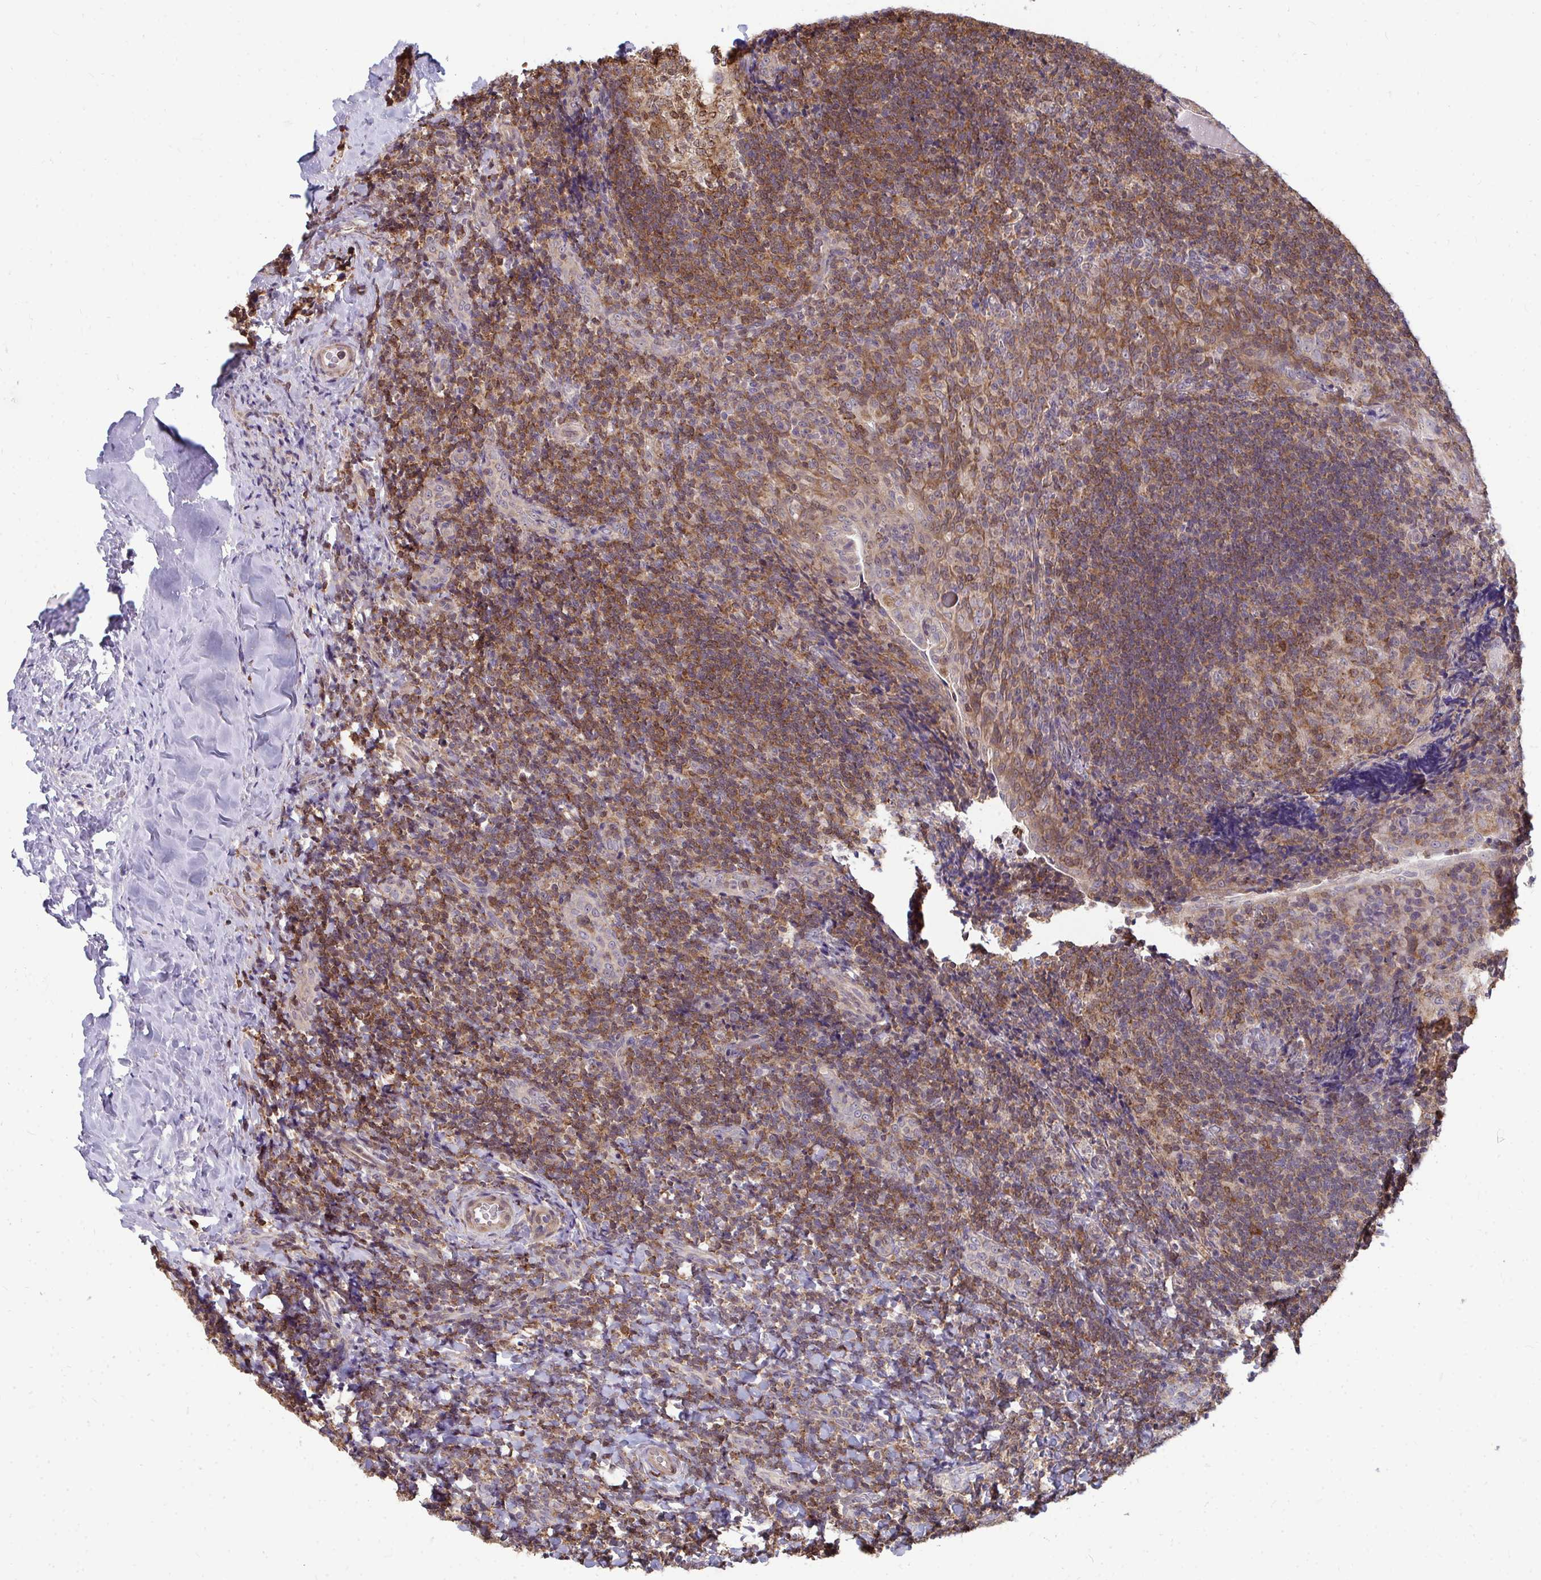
{"staining": {"intensity": "moderate", "quantity": ">75%", "location": "cytoplasmic/membranous"}, "tissue": "tonsil", "cell_type": "Germinal center cells", "image_type": "normal", "snomed": [{"axis": "morphology", "description": "Normal tissue, NOS"}, {"axis": "topography", "description": "Tonsil"}], "caption": "DAB immunohistochemical staining of benign human tonsil shows moderate cytoplasmic/membranous protein expression in approximately >75% of germinal center cells. (brown staining indicates protein expression, while blue staining denotes nuclei).", "gene": "DNAJA2", "patient": {"sex": "male", "age": 17}}